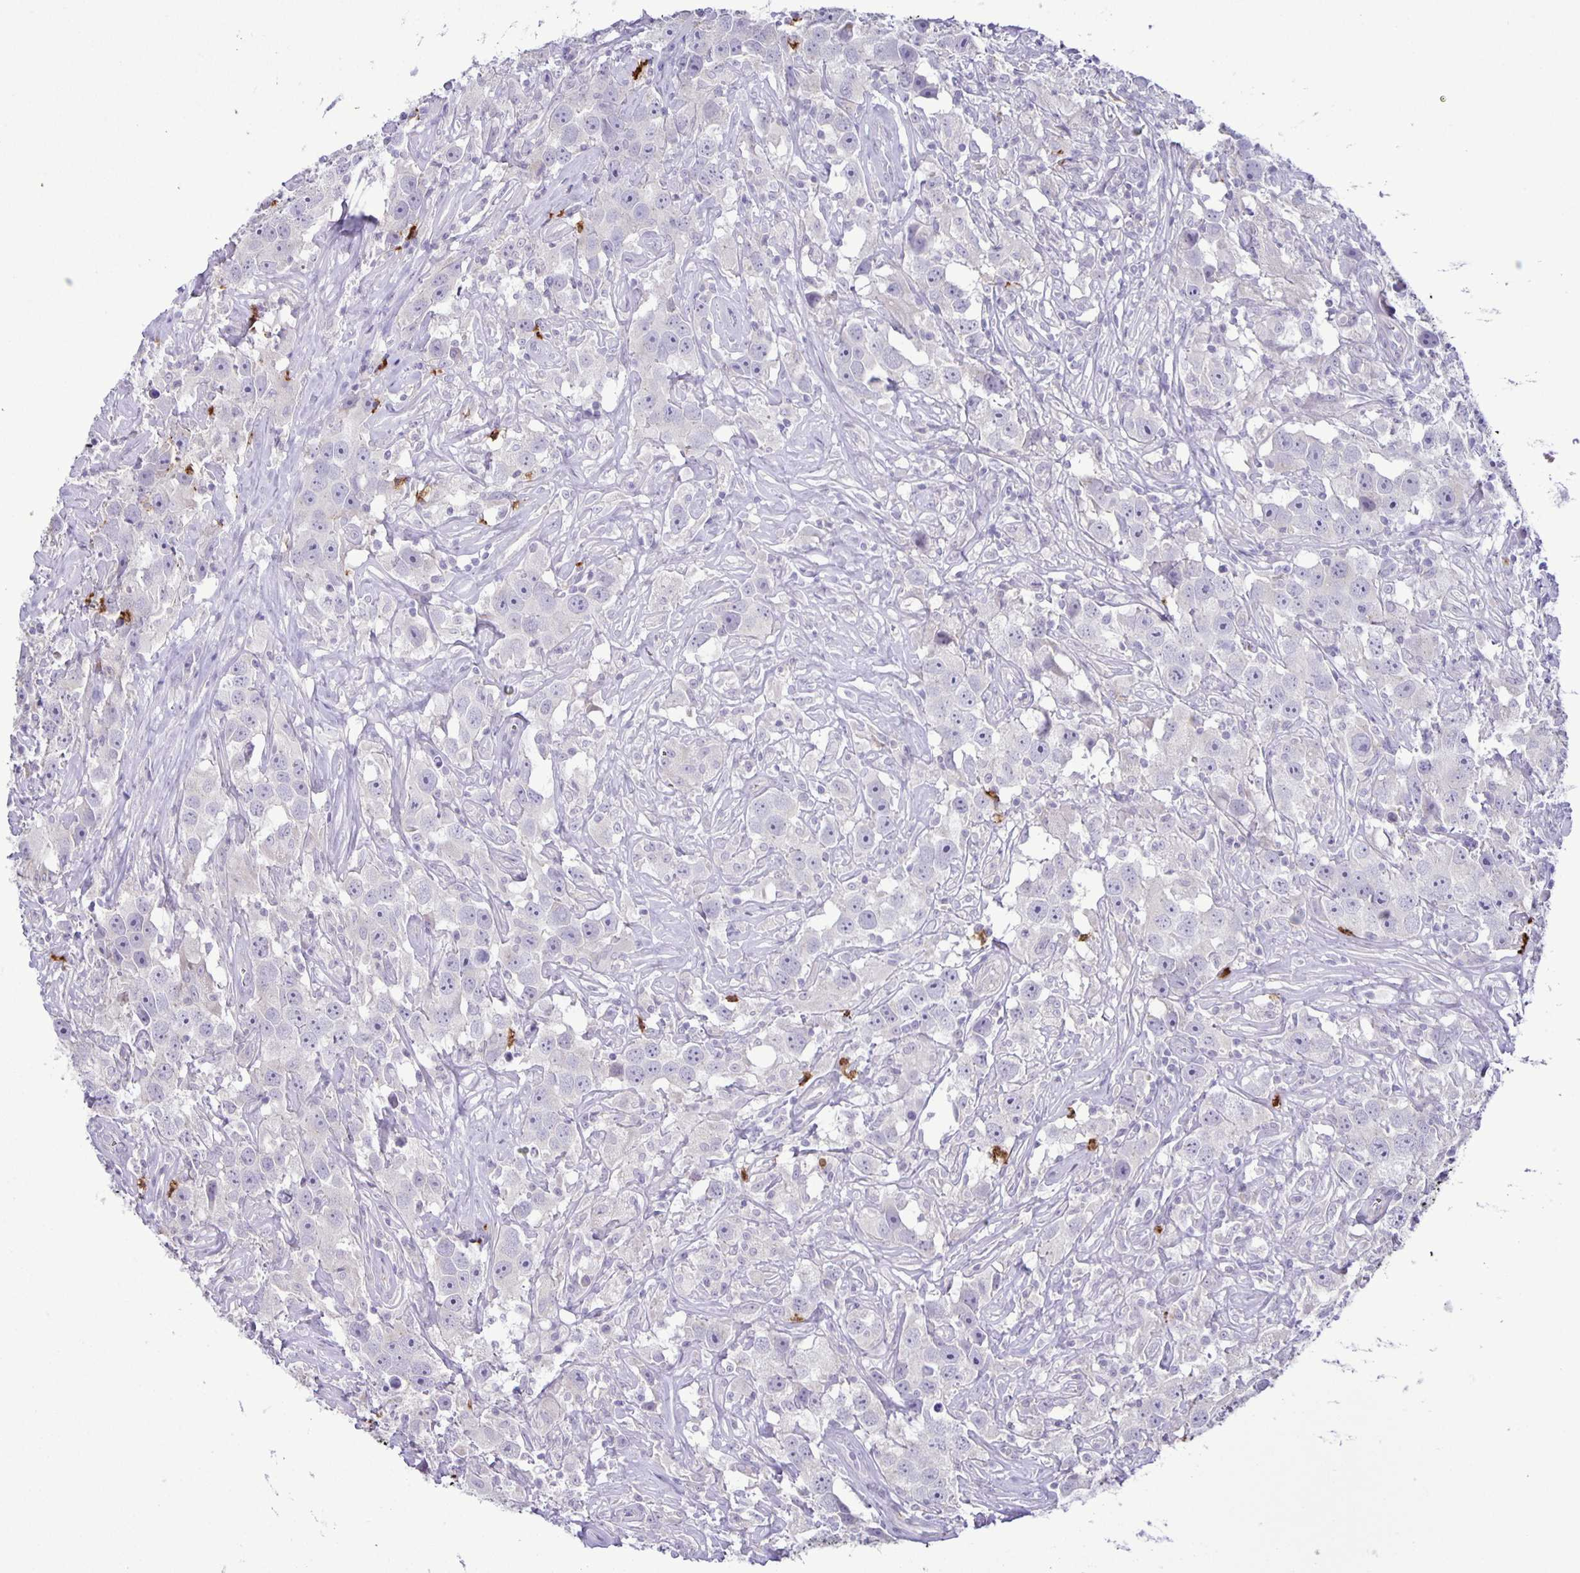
{"staining": {"intensity": "negative", "quantity": "none", "location": "none"}, "tissue": "testis cancer", "cell_type": "Tumor cells", "image_type": "cancer", "snomed": [{"axis": "morphology", "description": "Seminoma, NOS"}, {"axis": "topography", "description": "Testis"}], "caption": "This micrograph is of testis cancer (seminoma) stained with immunohistochemistry (IHC) to label a protein in brown with the nuclei are counter-stained blue. There is no staining in tumor cells.", "gene": "ADCK1", "patient": {"sex": "male", "age": 49}}